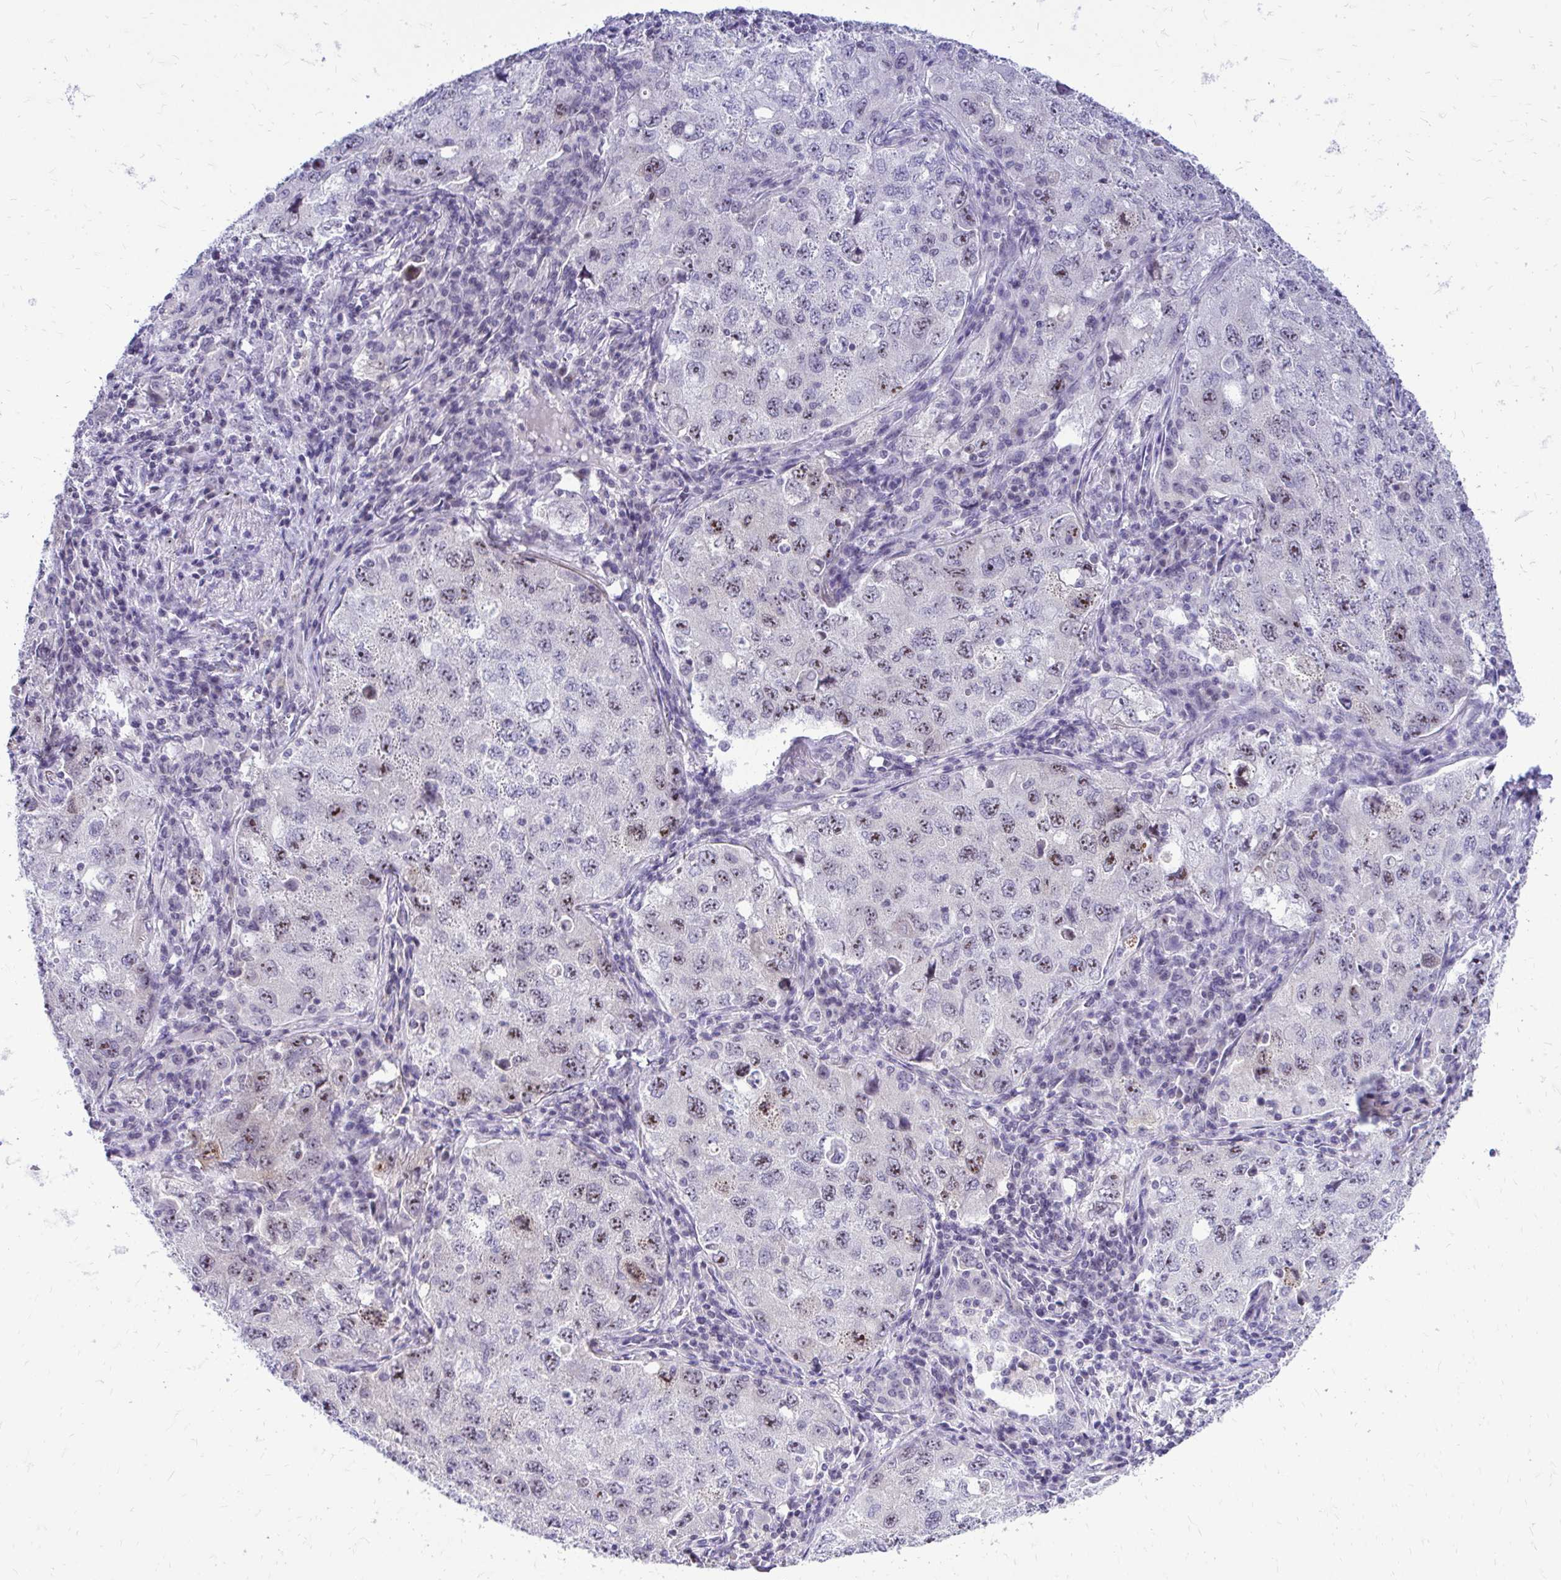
{"staining": {"intensity": "weak", "quantity": "<25%", "location": "nuclear"}, "tissue": "lung cancer", "cell_type": "Tumor cells", "image_type": "cancer", "snomed": [{"axis": "morphology", "description": "Adenocarcinoma, NOS"}, {"axis": "topography", "description": "Lung"}], "caption": "IHC image of neoplastic tissue: lung cancer stained with DAB (3,3'-diaminobenzidine) displays no significant protein staining in tumor cells.", "gene": "NIFK", "patient": {"sex": "female", "age": 57}}